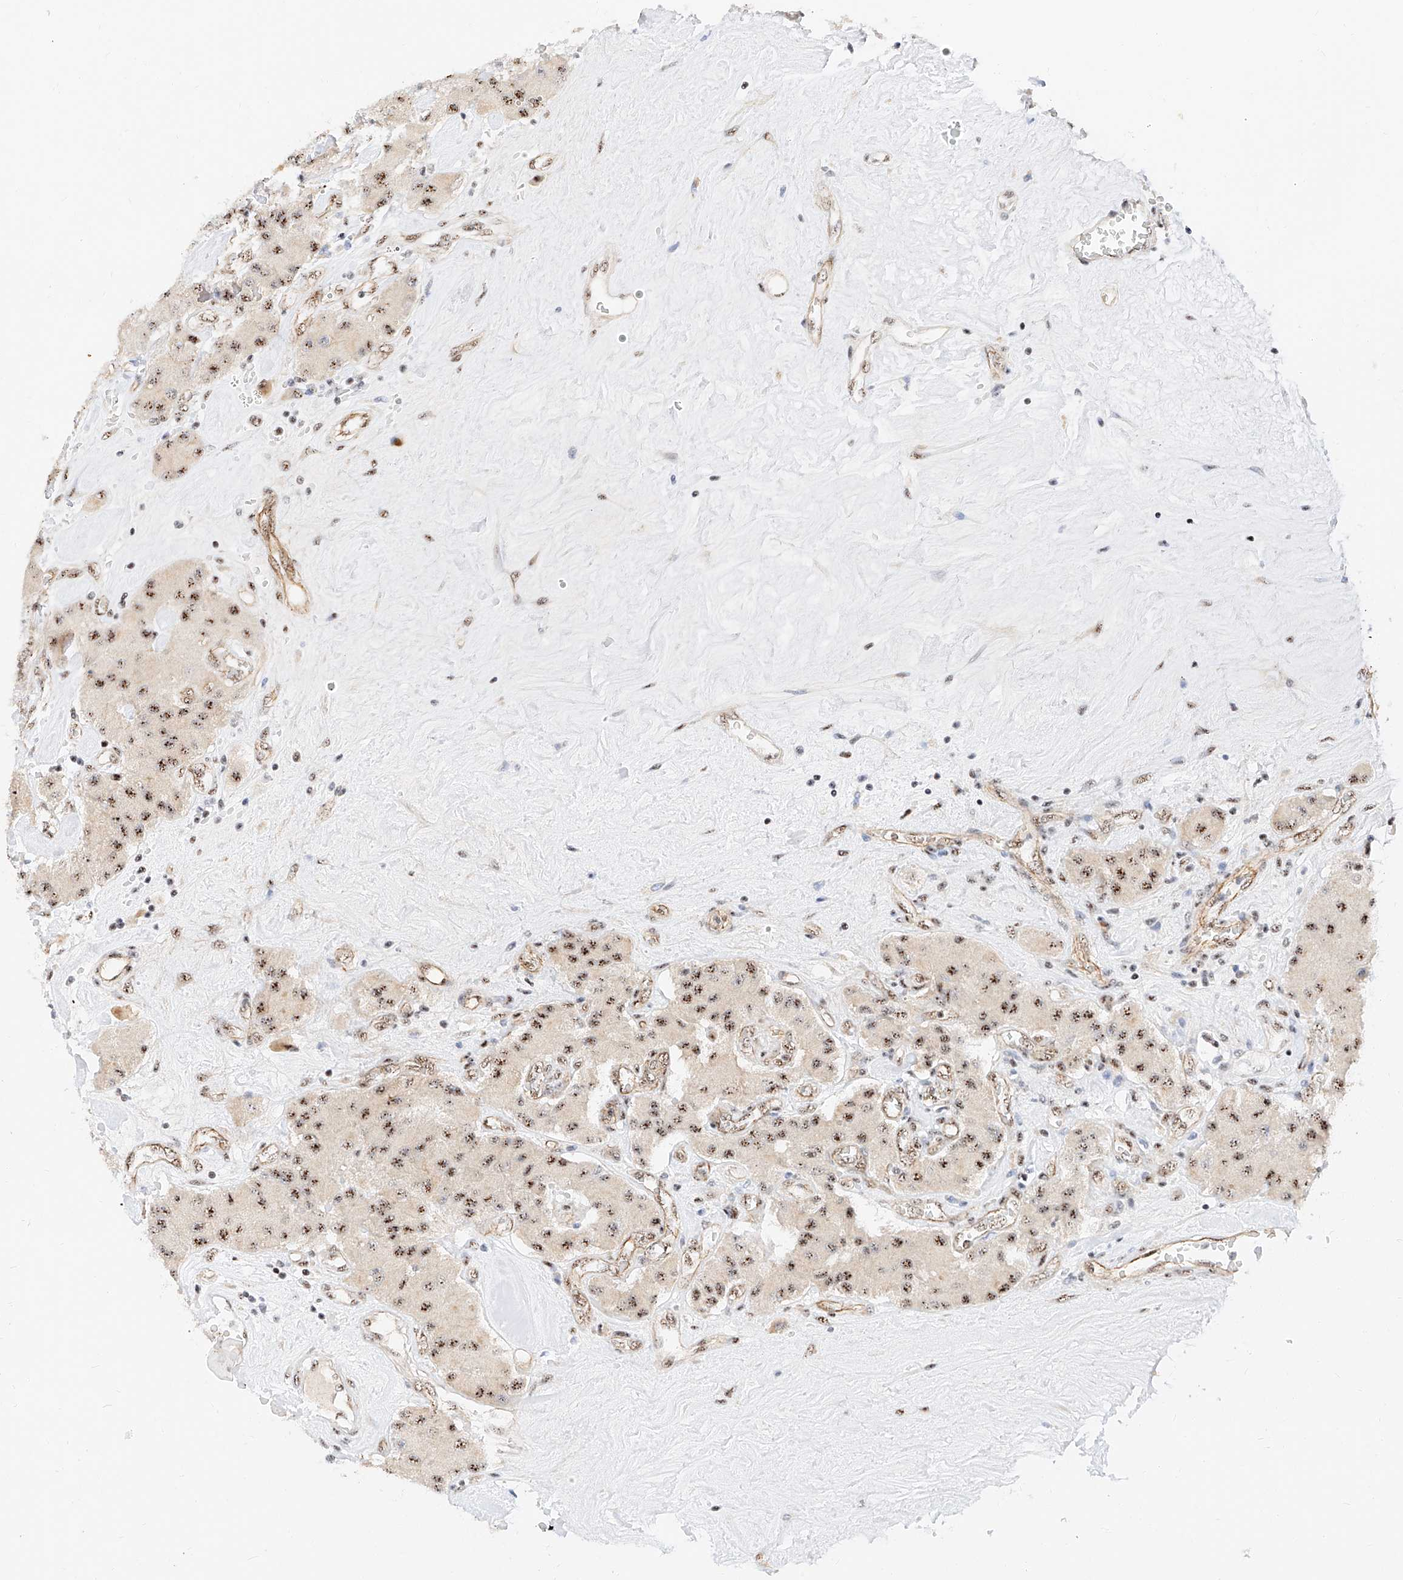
{"staining": {"intensity": "moderate", "quantity": ">75%", "location": "nuclear"}, "tissue": "carcinoid", "cell_type": "Tumor cells", "image_type": "cancer", "snomed": [{"axis": "morphology", "description": "Carcinoid, malignant, NOS"}, {"axis": "topography", "description": "Pancreas"}], "caption": "Carcinoid (malignant) was stained to show a protein in brown. There is medium levels of moderate nuclear staining in approximately >75% of tumor cells. Nuclei are stained in blue.", "gene": "ATXN7L2", "patient": {"sex": "male", "age": 41}}